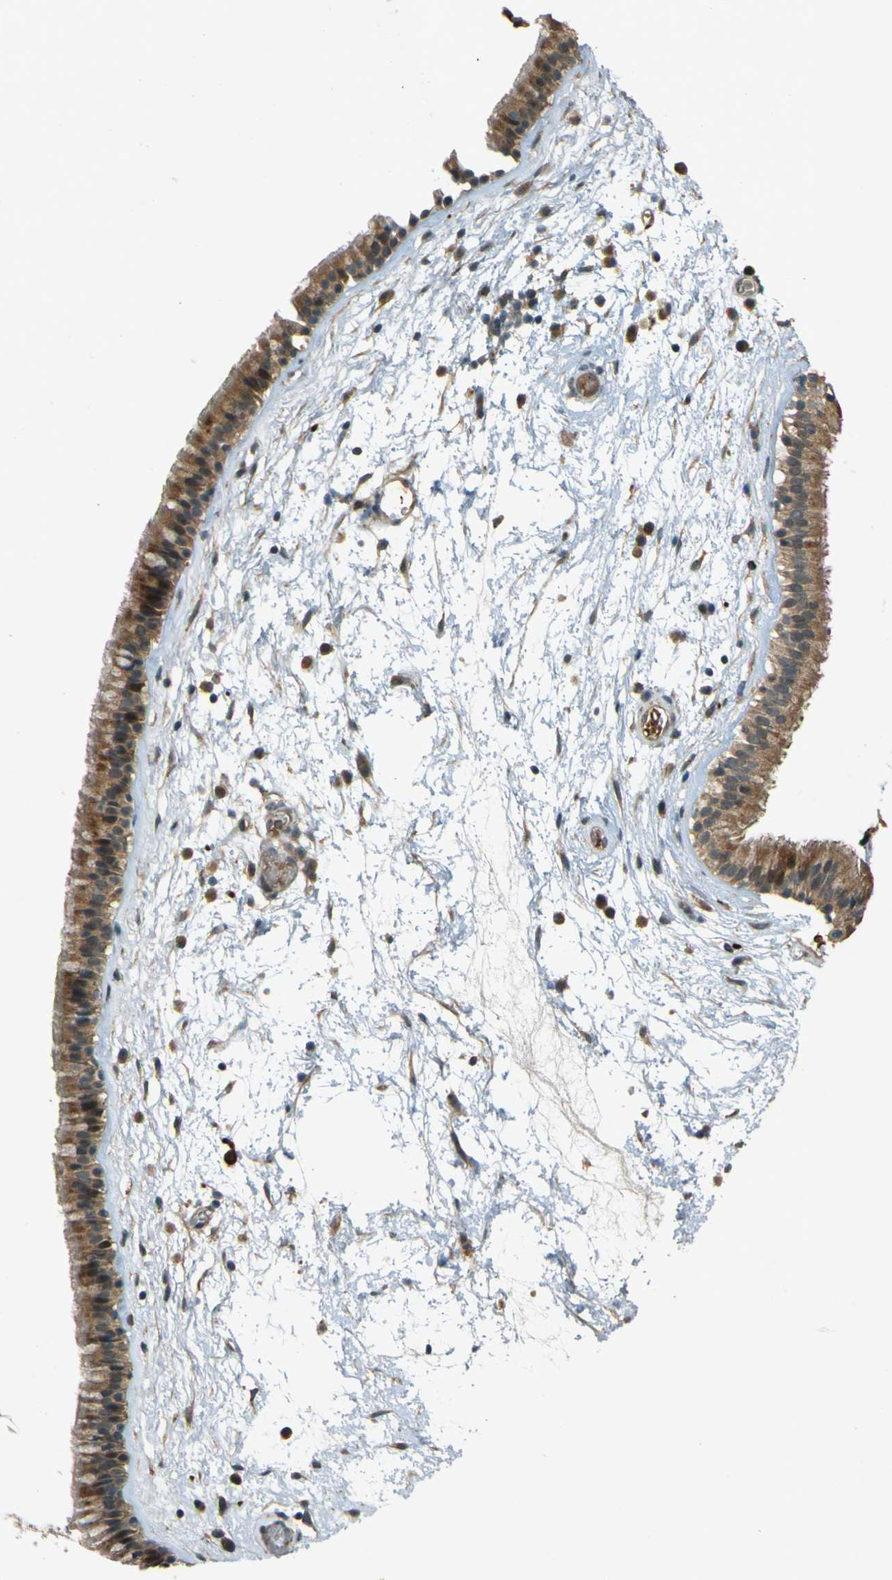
{"staining": {"intensity": "moderate", "quantity": ">75%", "location": "cytoplasmic/membranous,nuclear"}, "tissue": "nasopharynx", "cell_type": "Respiratory epithelial cells", "image_type": "normal", "snomed": [{"axis": "morphology", "description": "Normal tissue, NOS"}, {"axis": "morphology", "description": "Inflammation, NOS"}, {"axis": "topography", "description": "Nasopharynx"}], "caption": "Normal nasopharynx exhibits moderate cytoplasmic/membranous,nuclear expression in approximately >75% of respiratory epithelial cells.", "gene": "MPDZ", "patient": {"sex": "male", "age": 48}}